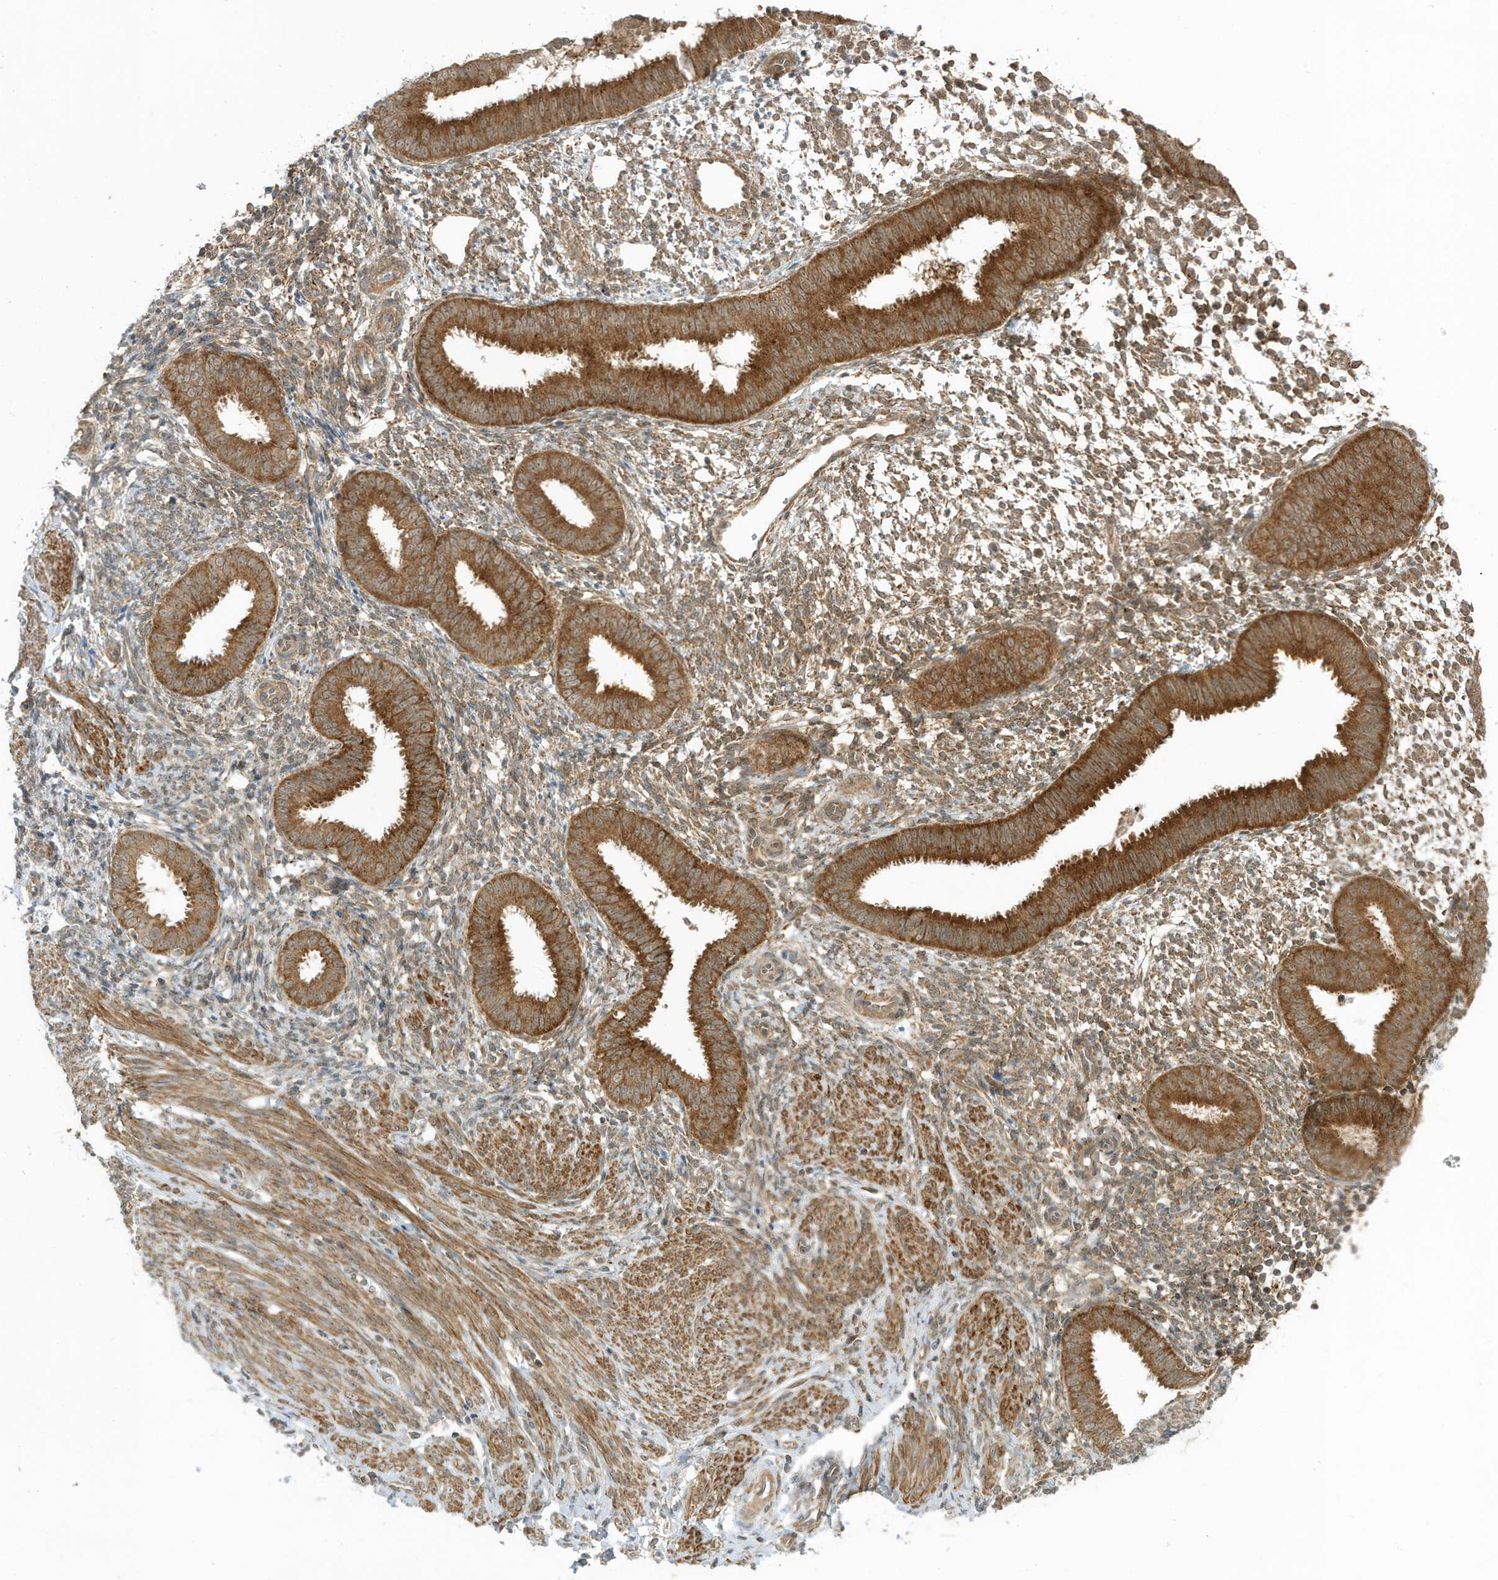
{"staining": {"intensity": "moderate", "quantity": ">75%", "location": "cytoplasmic/membranous"}, "tissue": "endometrium", "cell_type": "Cells in endometrial stroma", "image_type": "normal", "snomed": [{"axis": "morphology", "description": "Normal tissue, NOS"}, {"axis": "topography", "description": "Uterus"}, {"axis": "topography", "description": "Endometrium"}], "caption": "The immunohistochemical stain labels moderate cytoplasmic/membranous staining in cells in endometrial stroma of unremarkable endometrium.", "gene": "DHX36", "patient": {"sex": "female", "age": 48}}